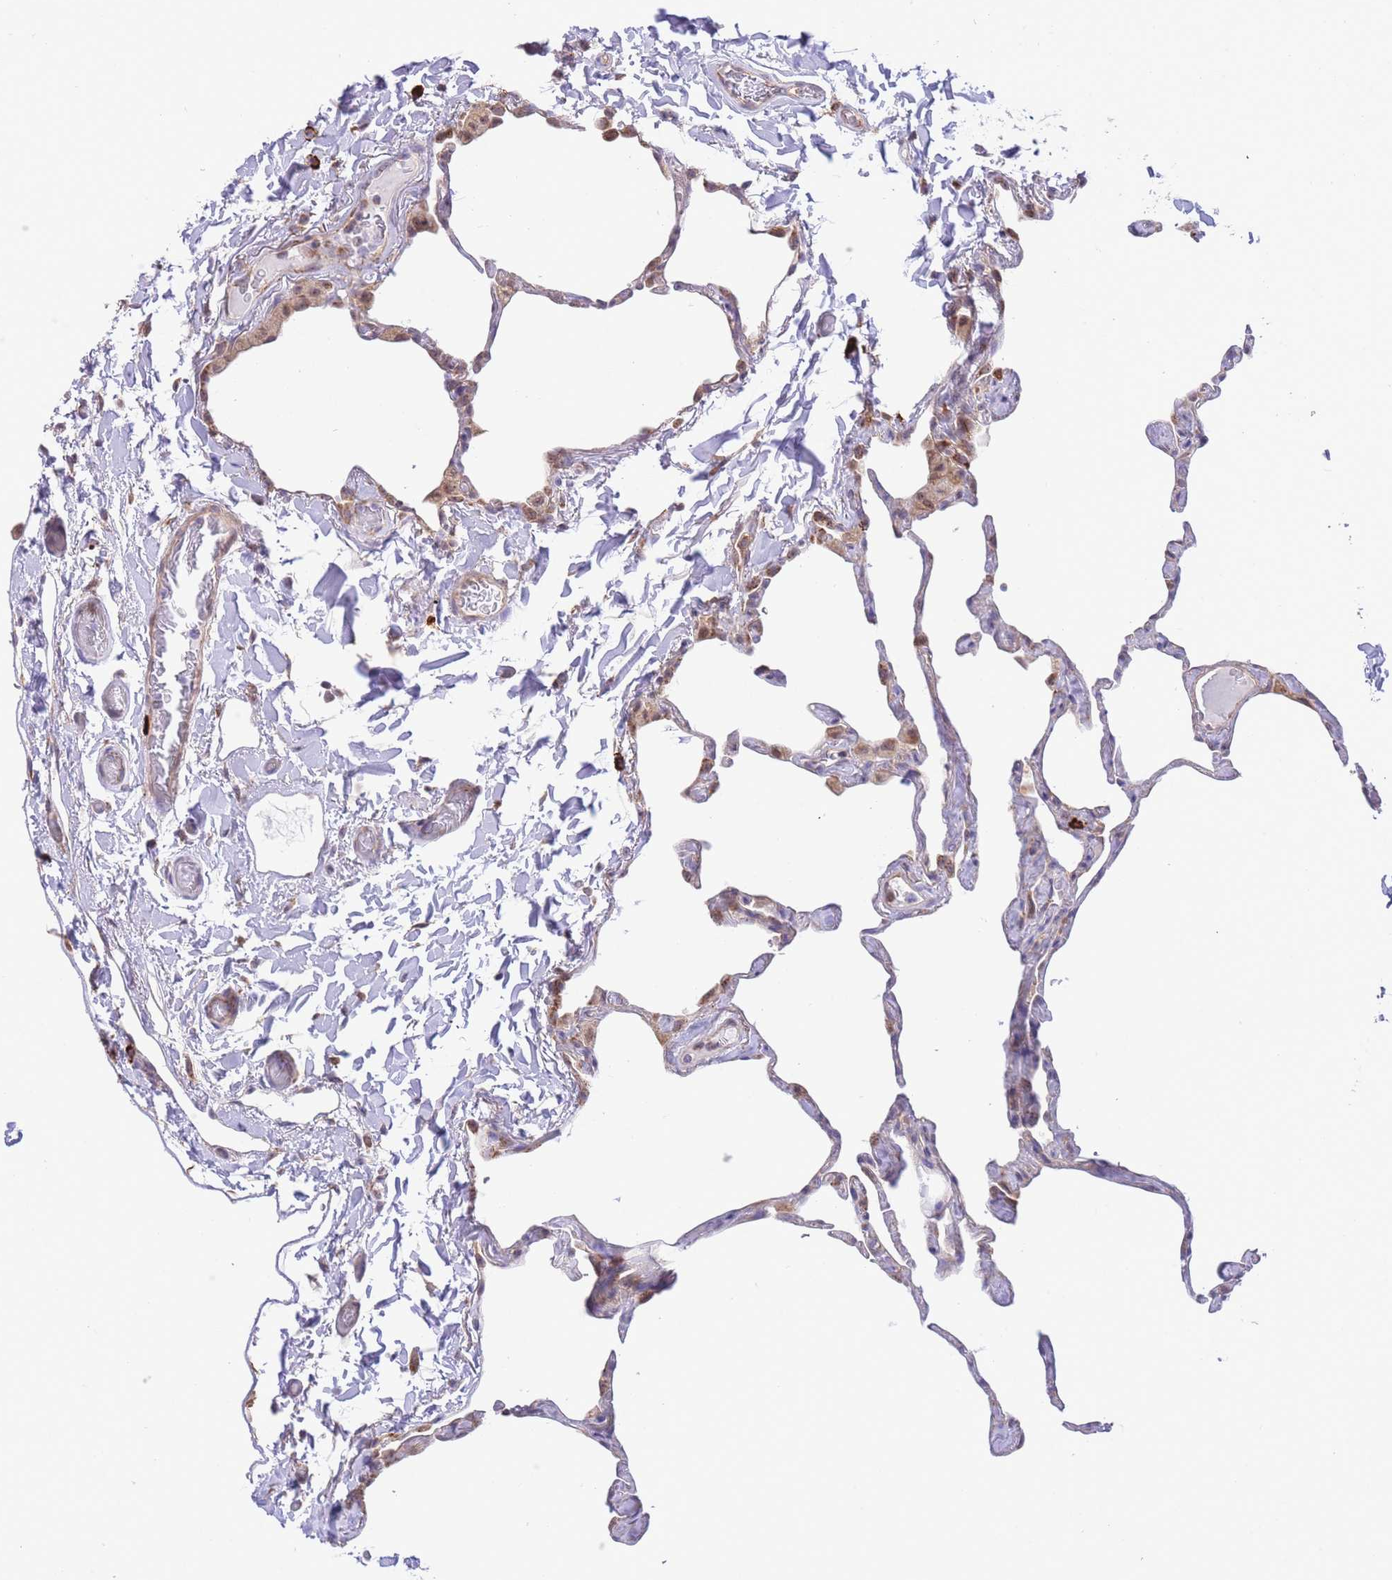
{"staining": {"intensity": "negative", "quantity": "none", "location": "none"}, "tissue": "lung", "cell_type": "Alveolar cells", "image_type": "normal", "snomed": [{"axis": "morphology", "description": "Normal tissue, NOS"}, {"axis": "topography", "description": "Lung"}], "caption": "IHC micrograph of normal human lung stained for a protein (brown), which reveals no staining in alveolar cells.", "gene": "EXOSC8", "patient": {"sex": "male", "age": 65}}